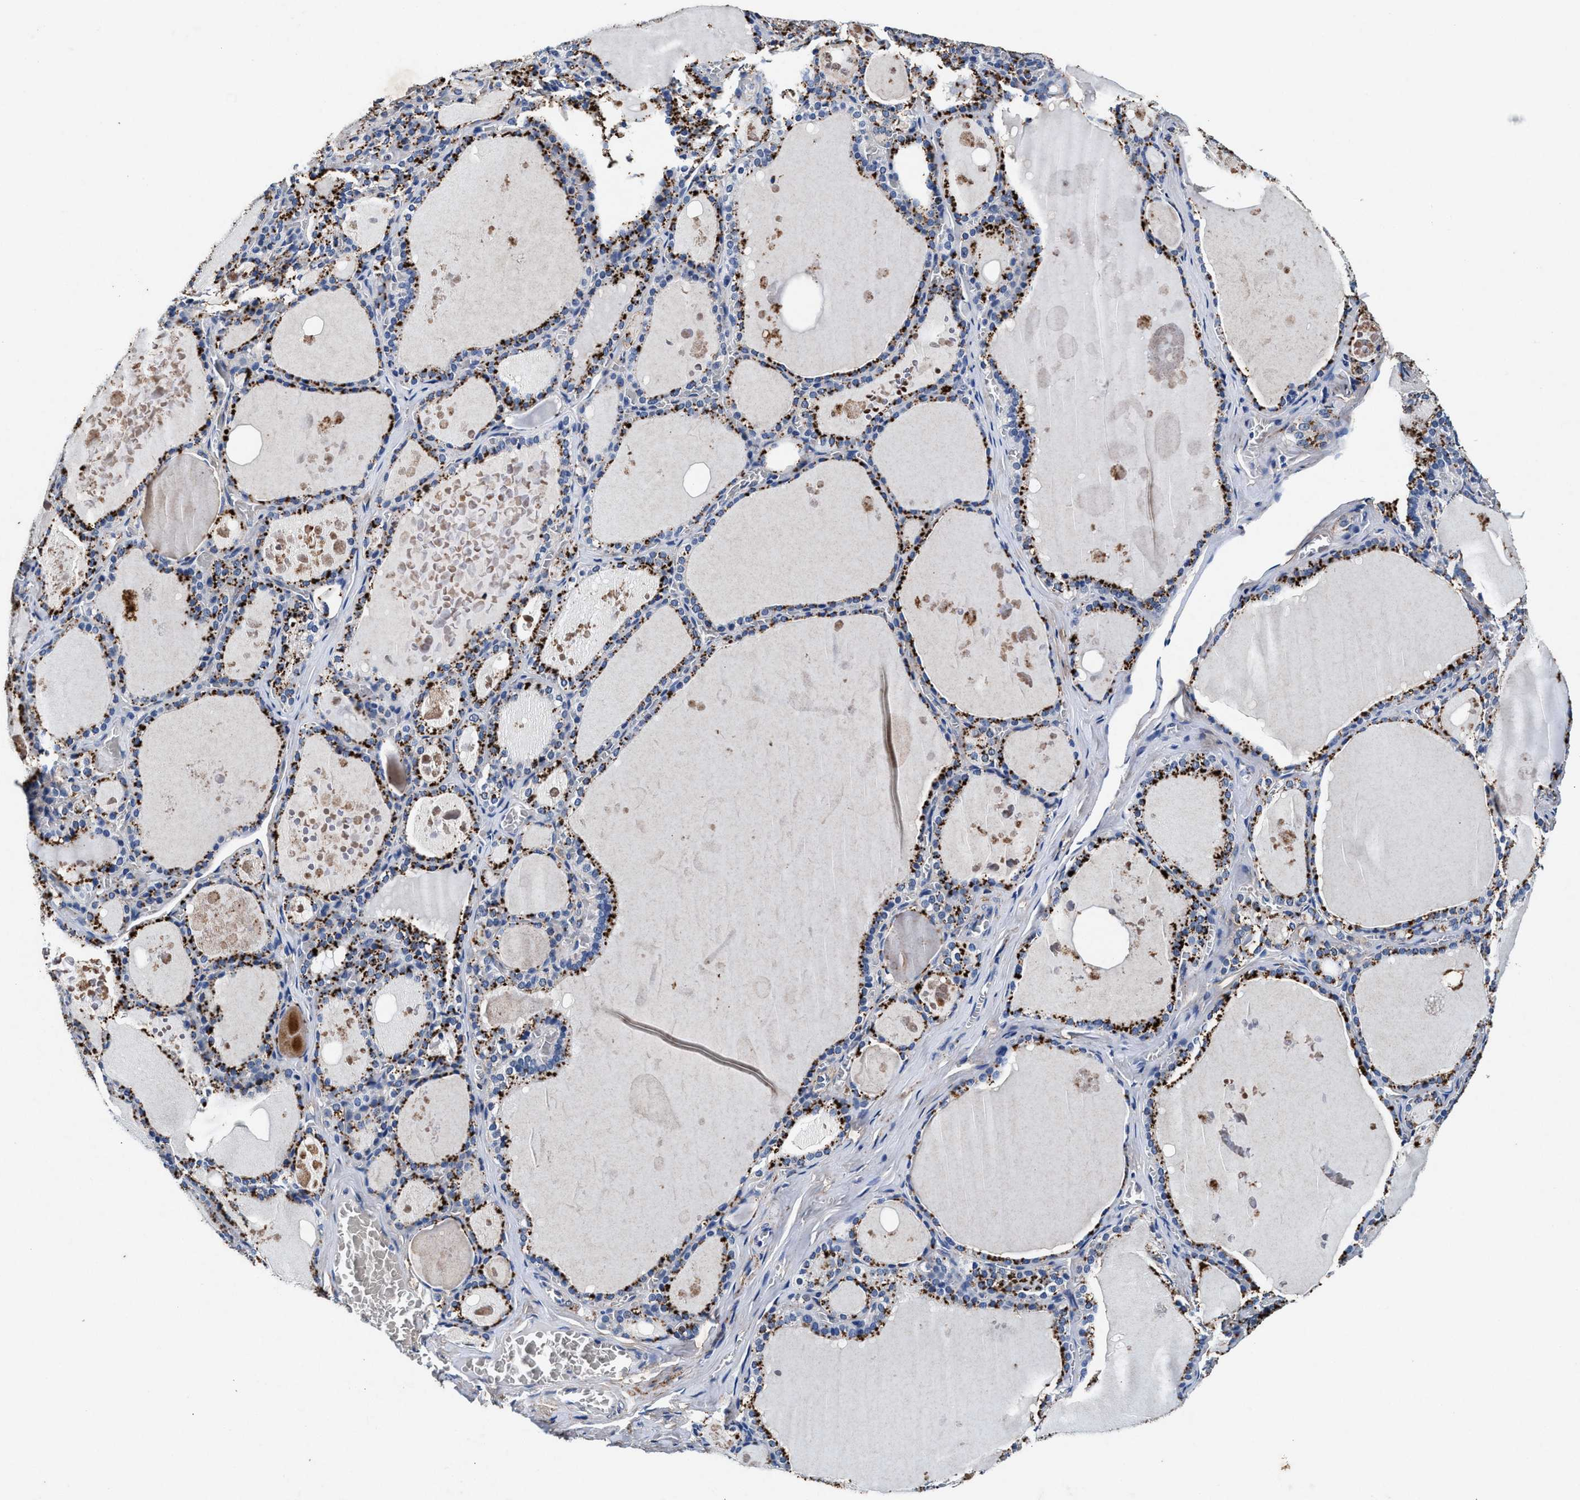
{"staining": {"intensity": "strong", "quantity": "25%-75%", "location": "cytoplasmic/membranous"}, "tissue": "thyroid gland", "cell_type": "Glandular cells", "image_type": "normal", "snomed": [{"axis": "morphology", "description": "Normal tissue, NOS"}, {"axis": "topography", "description": "Thyroid gland"}], "caption": "Immunohistochemical staining of normal thyroid gland exhibits 25%-75% levels of strong cytoplasmic/membranous protein staining in approximately 25%-75% of glandular cells. (IHC, brightfield microscopy, high magnification).", "gene": "SLC8A1", "patient": {"sex": "male", "age": 56}}